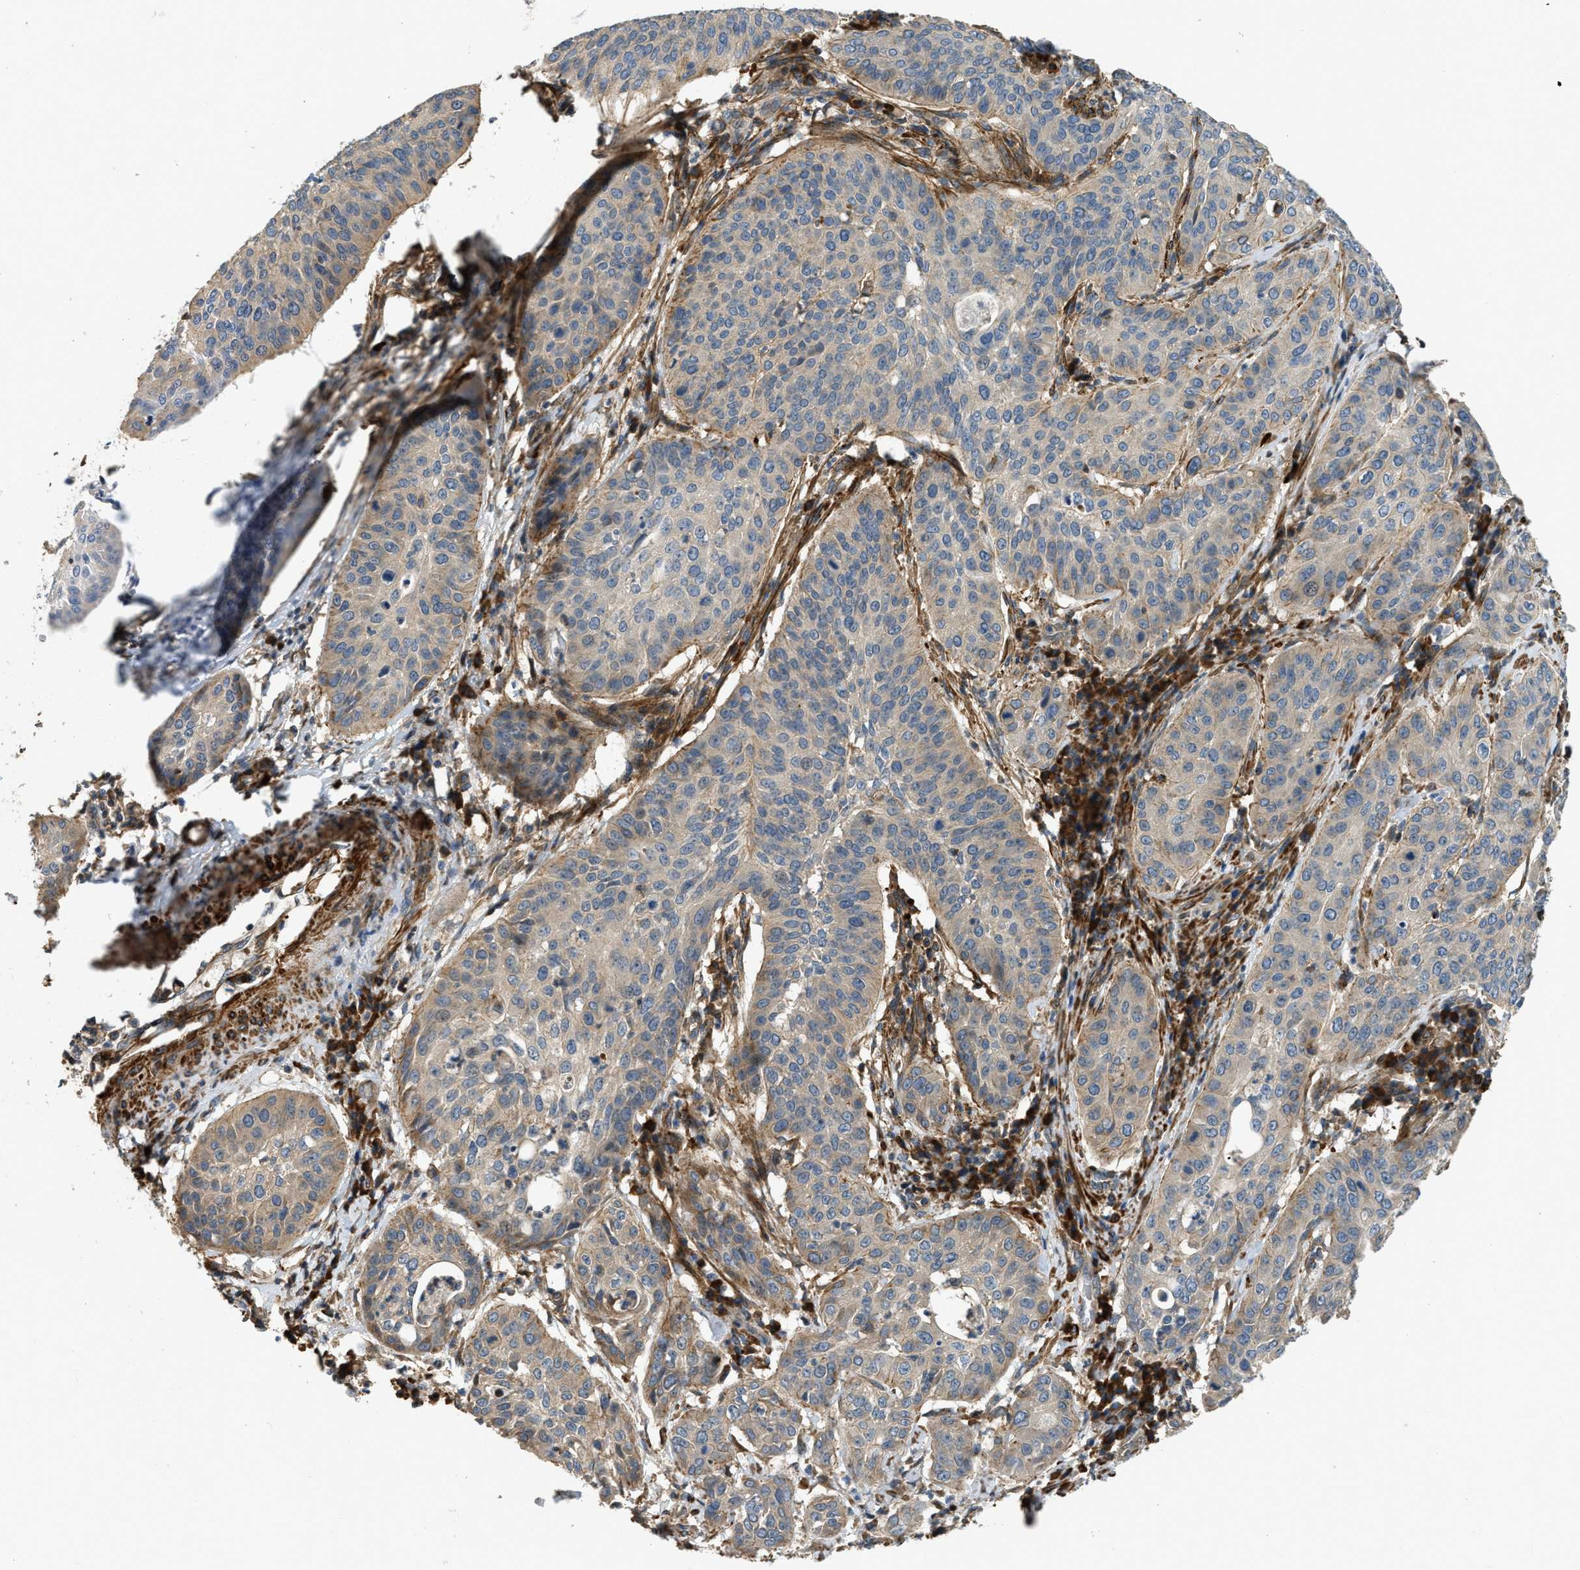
{"staining": {"intensity": "moderate", "quantity": "<25%", "location": "cytoplasmic/membranous"}, "tissue": "cervical cancer", "cell_type": "Tumor cells", "image_type": "cancer", "snomed": [{"axis": "morphology", "description": "Normal tissue, NOS"}, {"axis": "morphology", "description": "Squamous cell carcinoma, NOS"}, {"axis": "topography", "description": "Cervix"}], "caption": "Immunohistochemistry (IHC) (DAB (3,3'-diaminobenzidine)) staining of human cervical squamous cell carcinoma reveals moderate cytoplasmic/membranous protein positivity in approximately <25% of tumor cells.", "gene": "BTN3A2", "patient": {"sex": "female", "age": 39}}